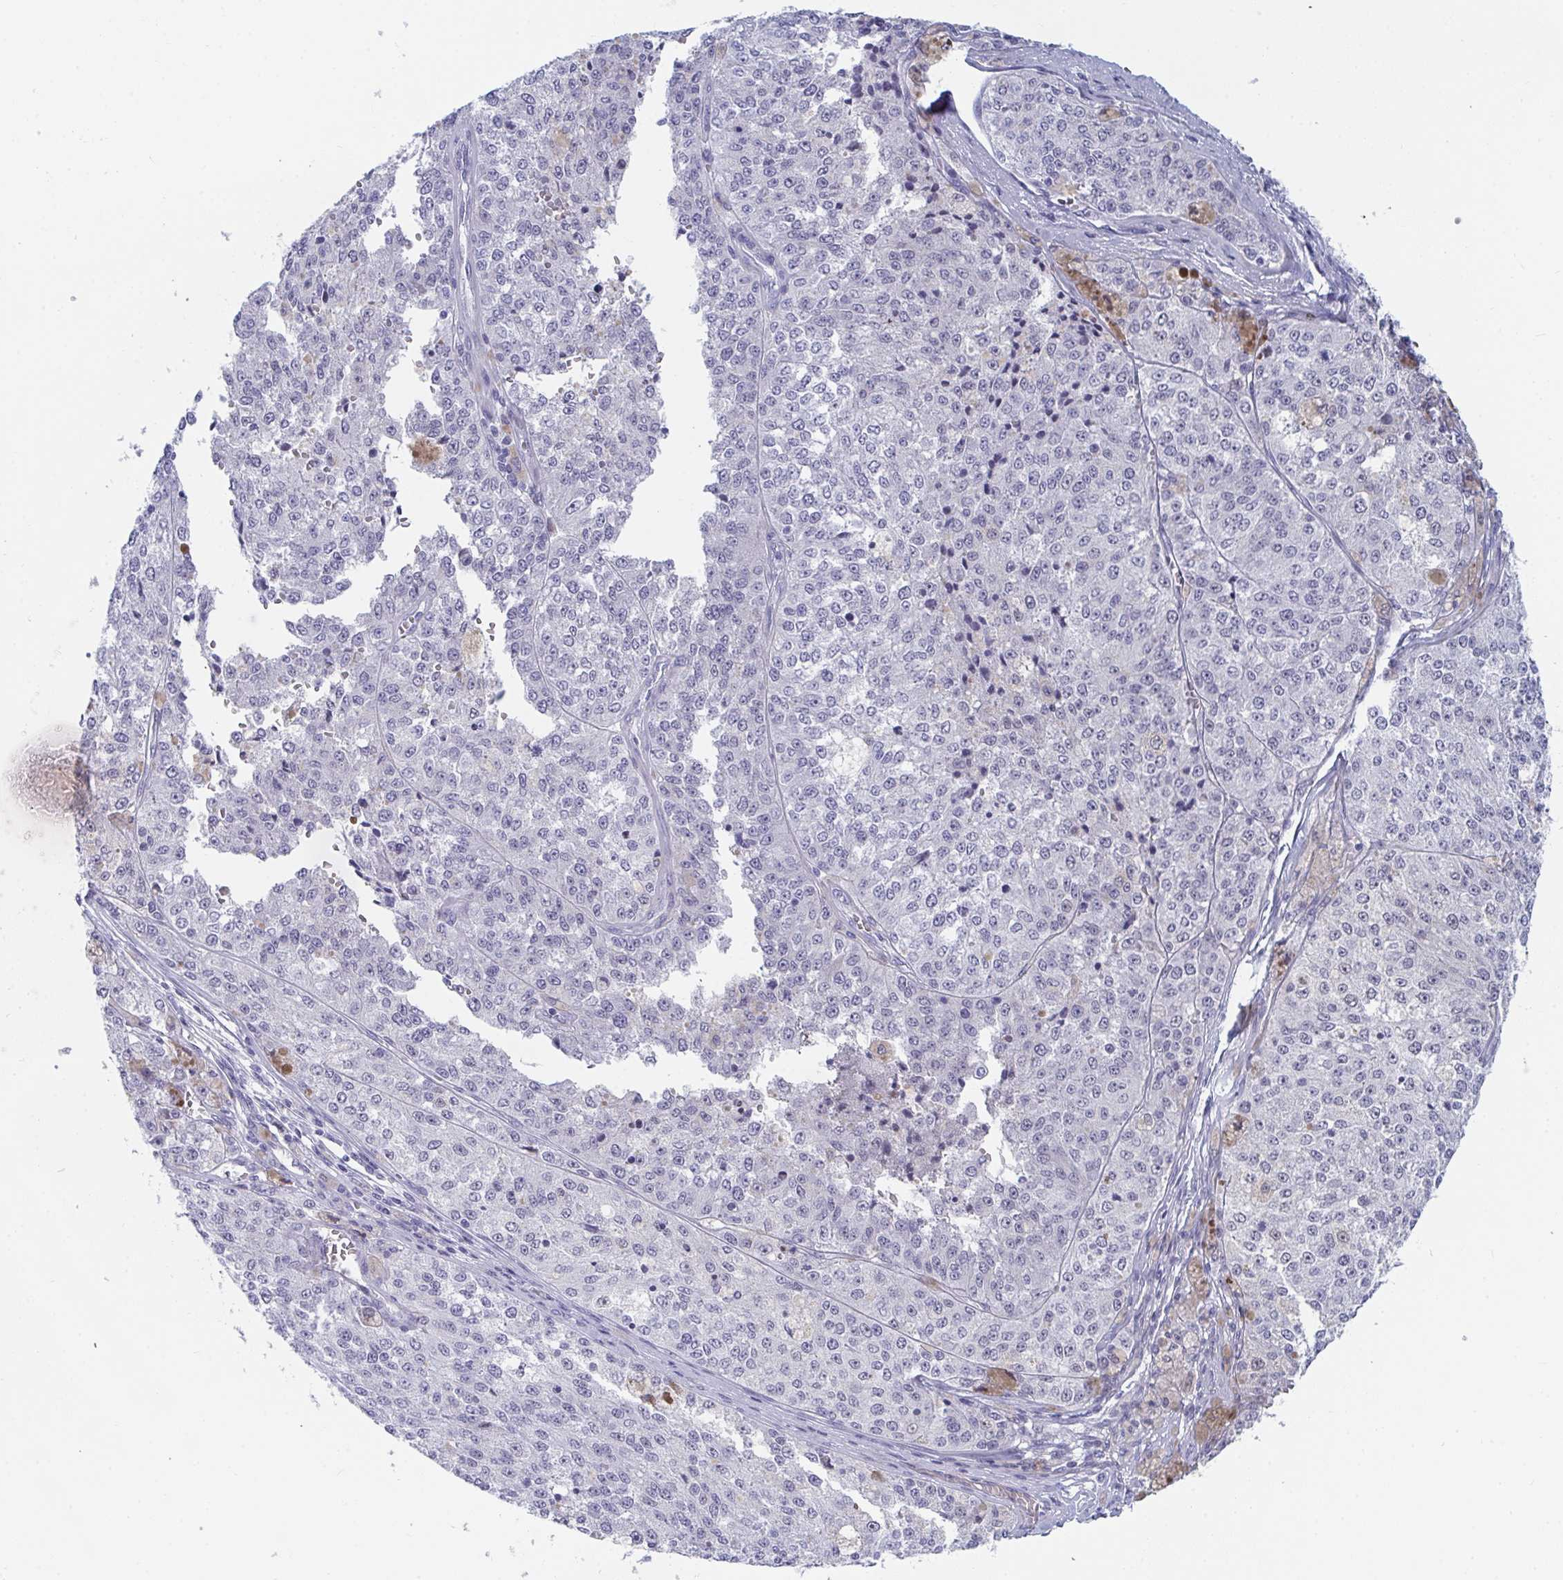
{"staining": {"intensity": "negative", "quantity": "none", "location": "none"}, "tissue": "melanoma", "cell_type": "Tumor cells", "image_type": "cancer", "snomed": [{"axis": "morphology", "description": "Malignant melanoma, Metastatic site"}, {"axis": "topography", "description": "Lymph node"}], "caption": "High magnification brightfield microscopy of melanoma stained with DAB (brown) and counterstained with hematoxylin (blue): tumor cells show no significant expression. (DAB (3,3'-diaminobenzidine) immunohistochemistry (IHC) with hematoxylin counter stain).", "gene": "DAOA", "patient": {"sex": "female", "age": 64}}